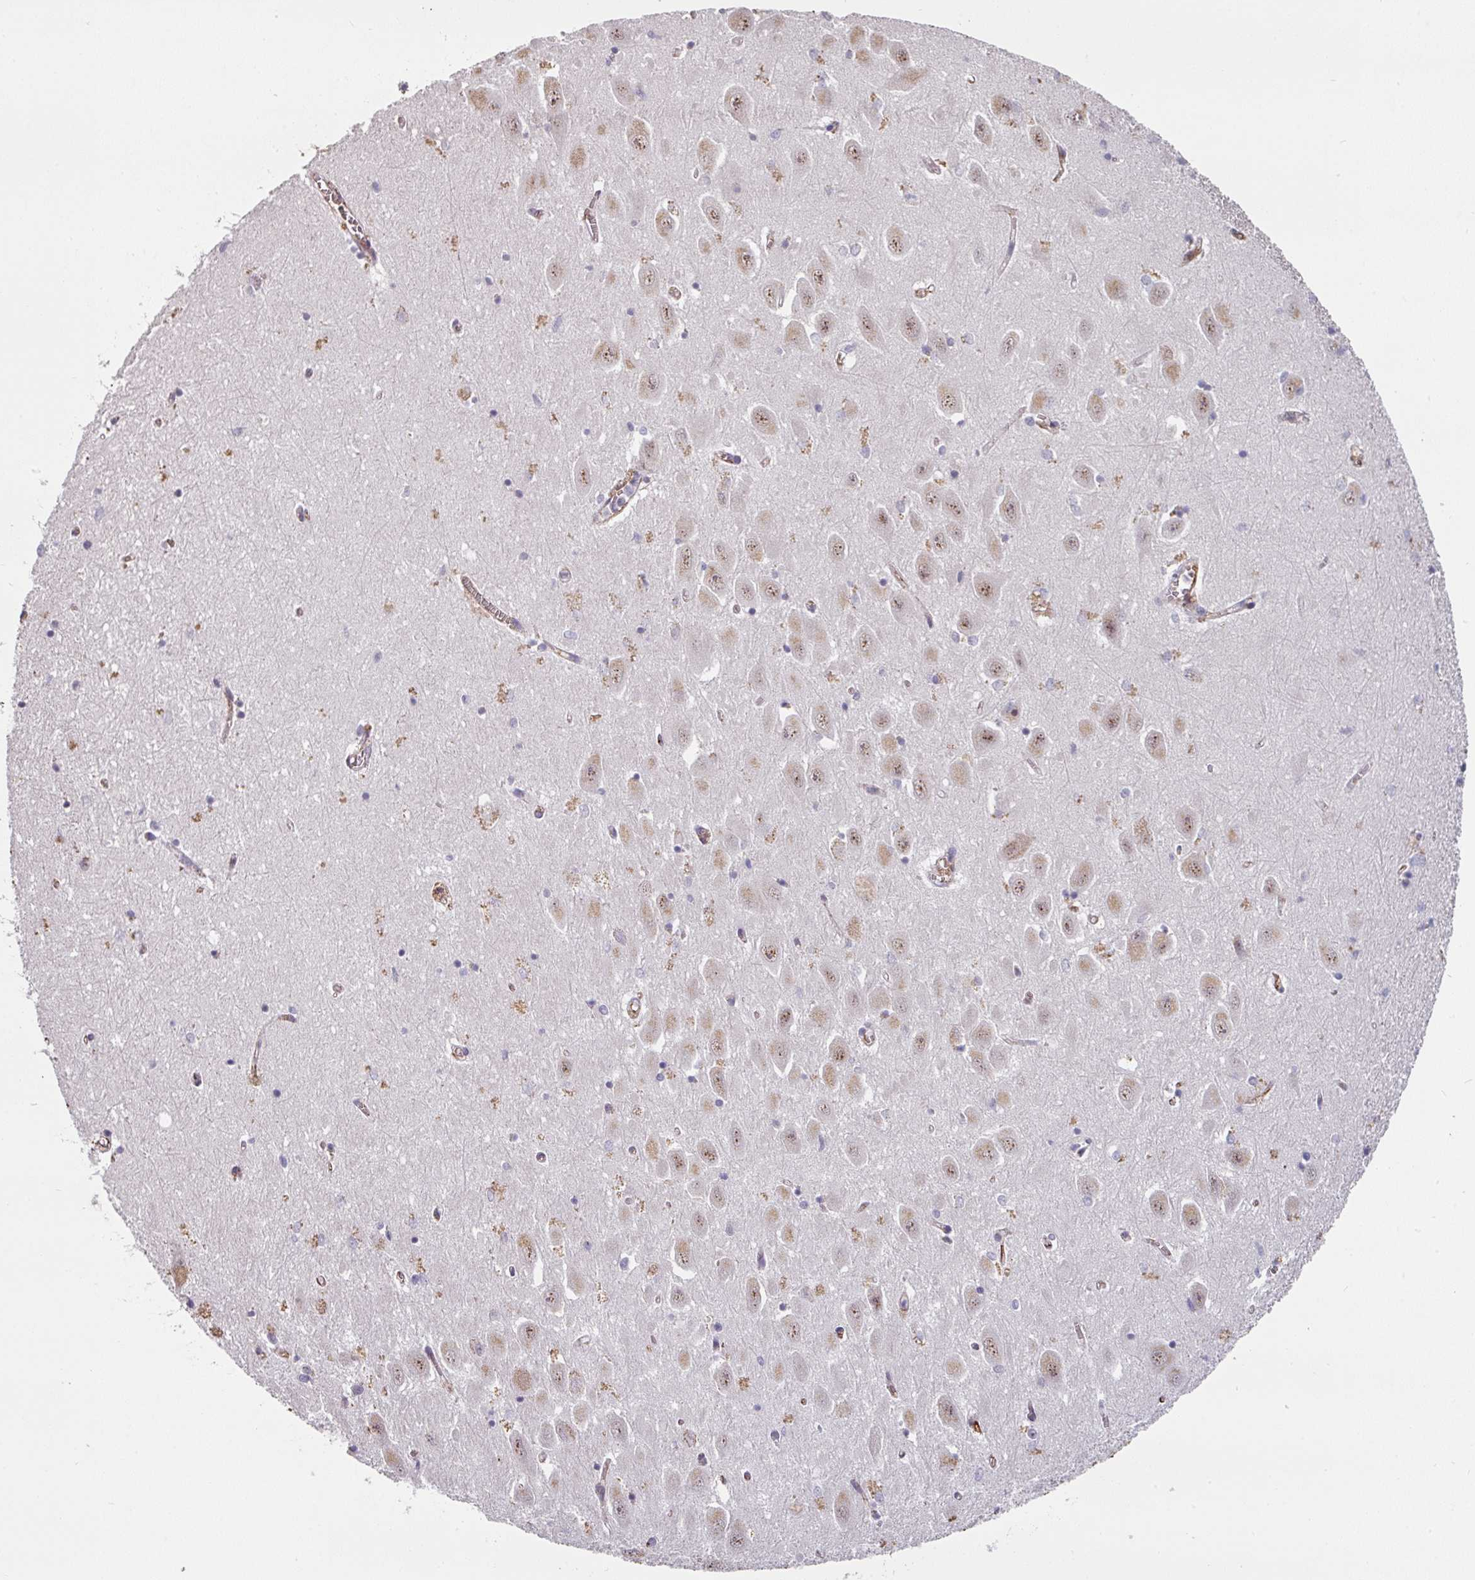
{"staining": {"intensity": "negative", "quantity": "none", "location": "none"}, "tissue": "hippocampus", "cell_type": "Glial cells", "image_type": "normal", "snomed": [{"axis": "morphology", "description": "Normal tissue, NOS"}, {"axis": "topography", "description": "Hippocampus"}], "caption": "Immunohistochemistry (IHC) photomicrograph of normal hippocampus stained for a protein (brown), which reveals no positivity in glial cells. The staining is performed using DAB brown chromogen with nuclei counter-stained in using hematoxylin.", "gene": "SIDT2", "patient": {"sex": "female", "age": 64}}